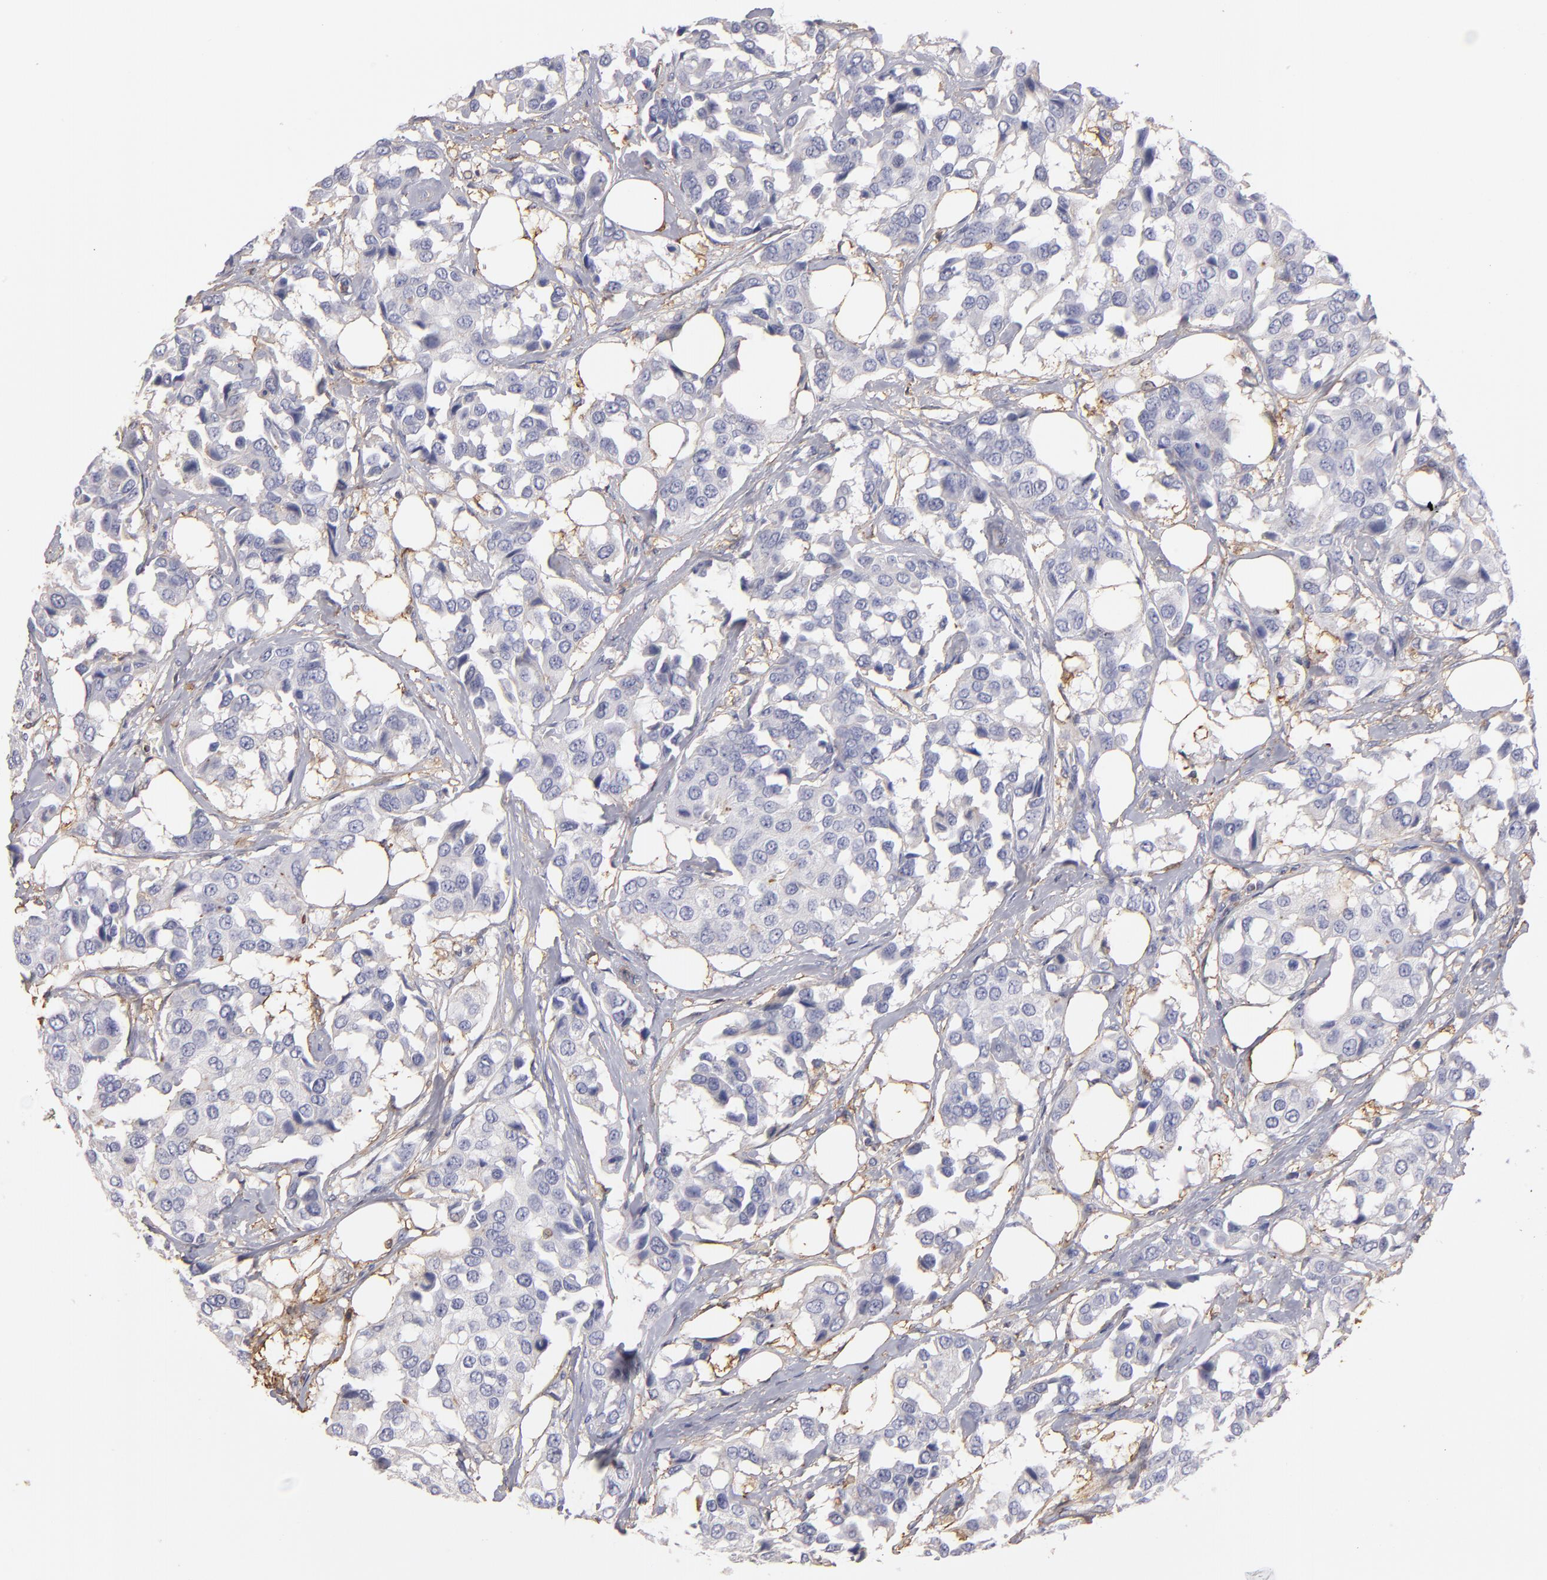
{"staining": {"intensity": "negative", "quantity": "none", "location": "none"}, "tissue": "breast cancer", "cell_type": "Tumor cells", "image_type": "cancer", "snomed": [{"axis": "morphology", "description": "Duct carcinoma"}, {"axis": "topography", "description": "Breast"}], "caption": "Immunohistochemical staining of human infiltrating ductal carcinoma (breast) exhibits no significant staining in tumor cells.", "gene": "ABCB1", "patient": {"sex": "female", "age": 80}}